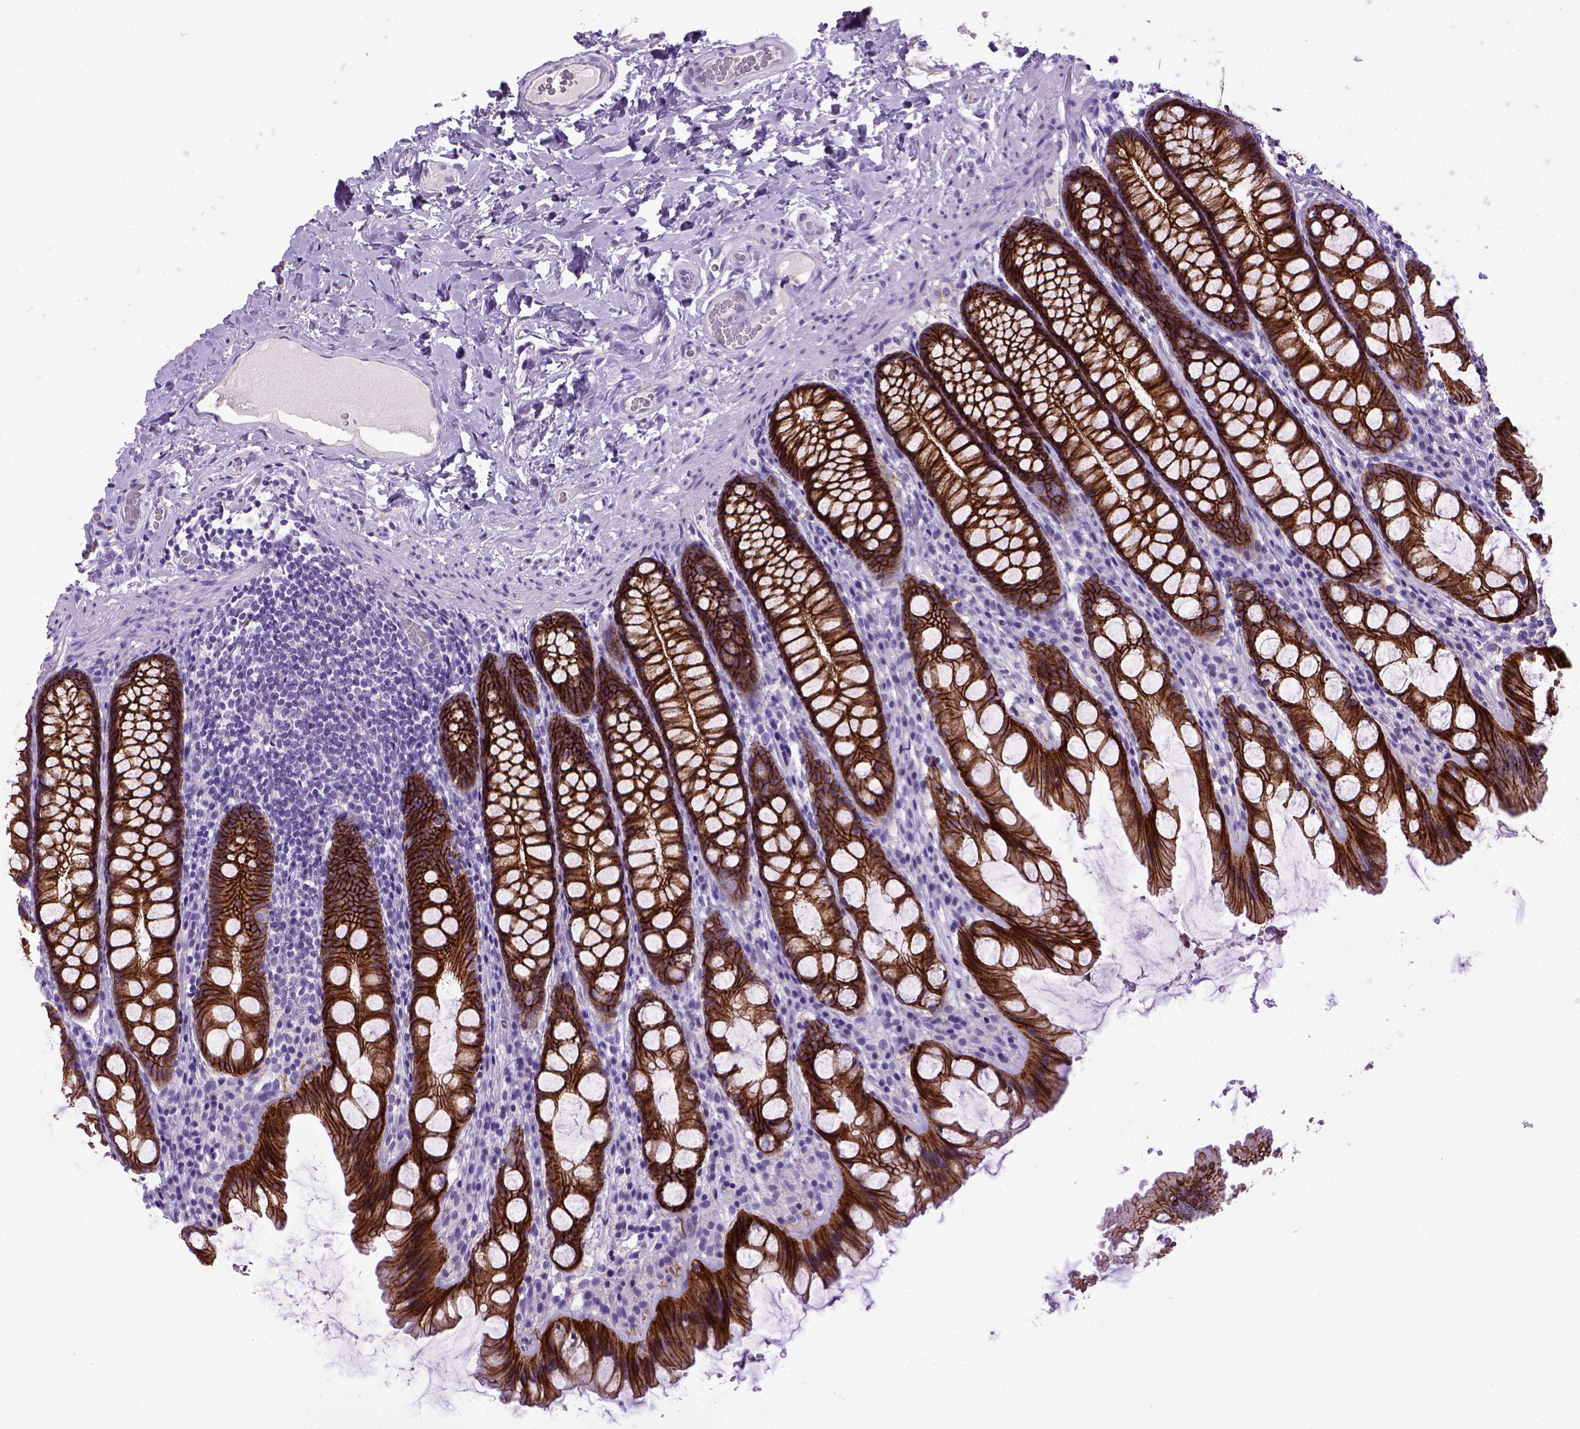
{"staining": {"intensity": "negative", "quantity": "none", "location": "none"}, "tissue": "colon", "cell_type": "Endothelial cells", "image_type": "normal", "snomed": [{"axis": "morphology", "description": "Normal tissue, NOS"}, {"axis": "topography", "description": "Colon"}], "caption": "The immunohistochemistry (IHC) photomicrograph has no significant positivity in endothelial cells of colon.", "gene": "CDH1", "patient": {"sex": "male", "age": 47}}